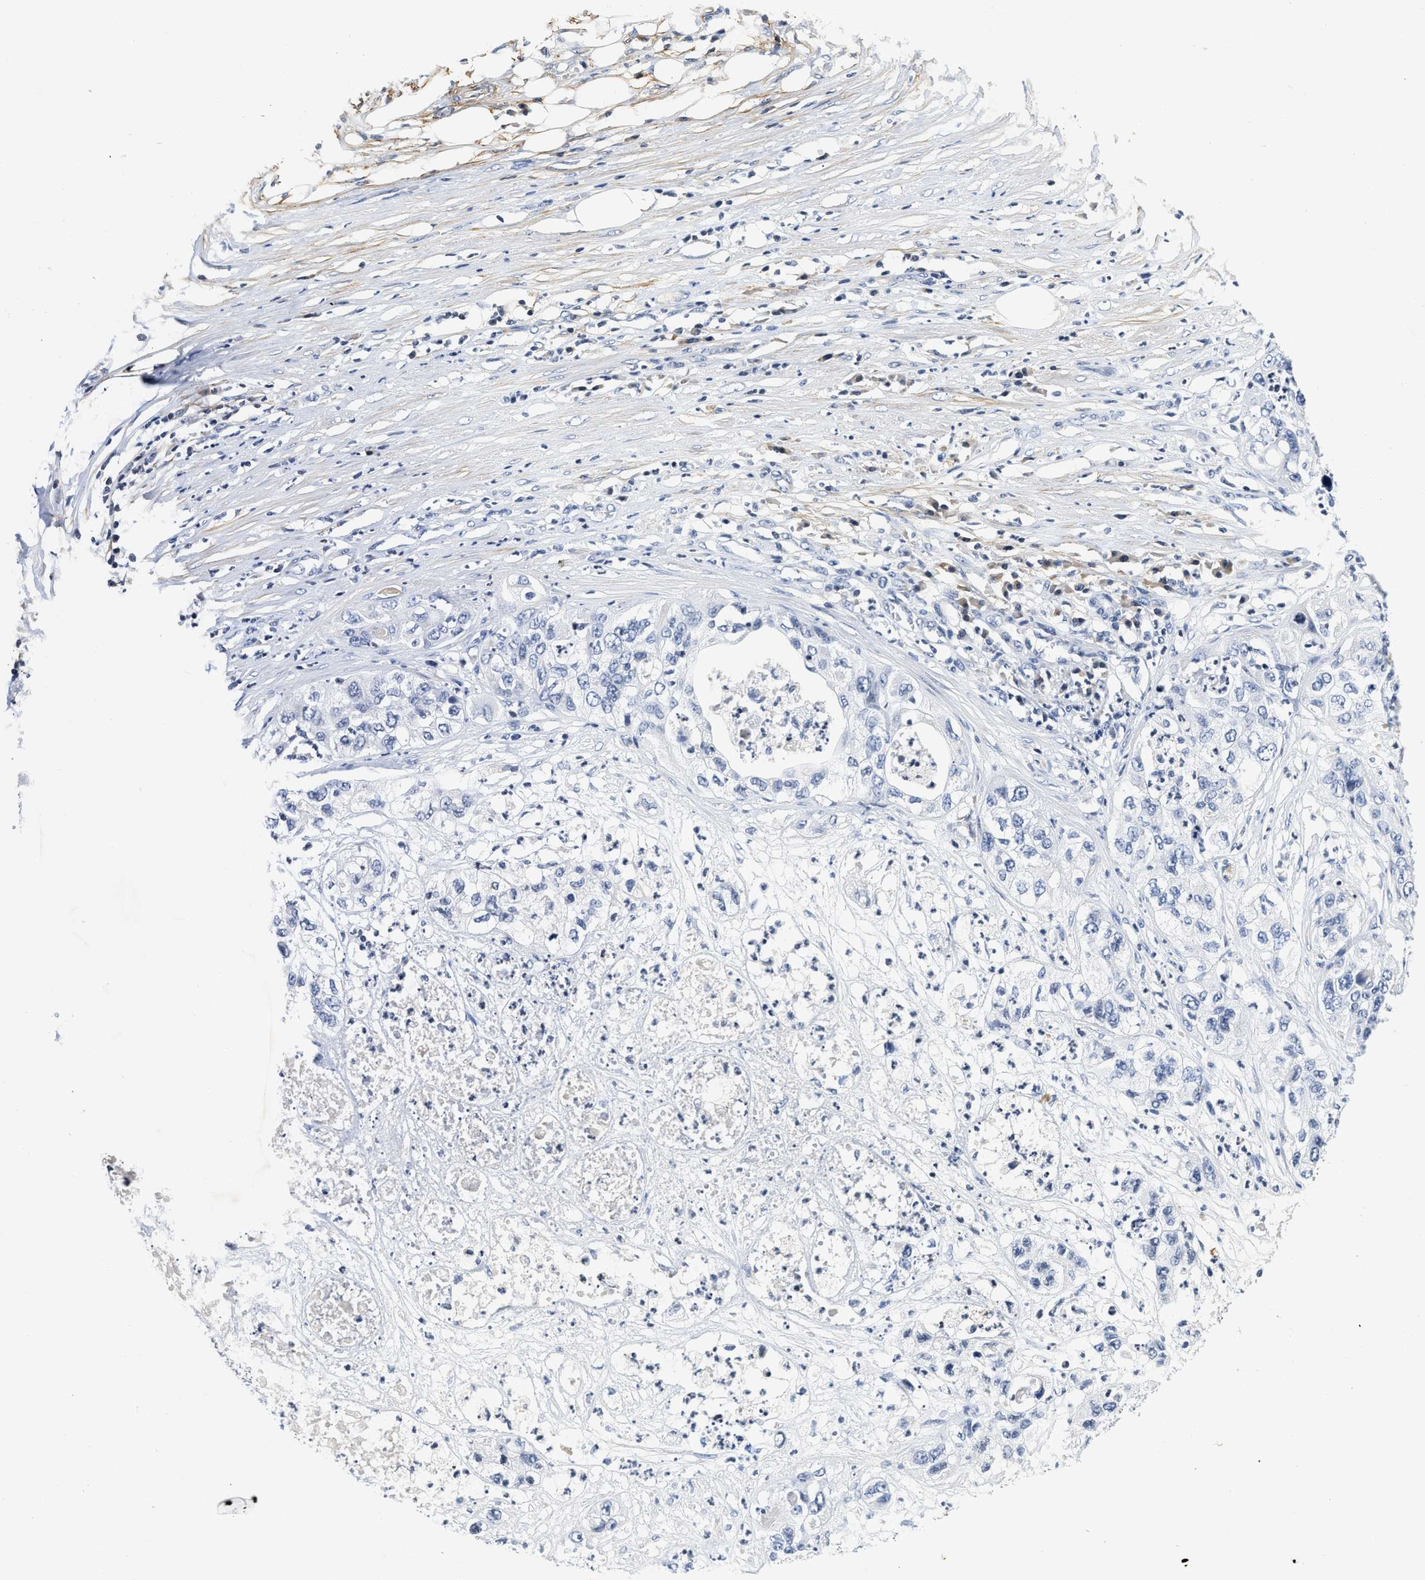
{"staining": {"intensity": "negative", "quantity": "none", "location": "none"}, "tissue": "pancreatic cancer", "cell_type": "Tumor cells", "image_type": "cancer", "snomed": [{"axis": "morphology", "description": "Adenocarcinoma, NOS"}, {"axis": "topography", "description": "Pancreas"}], "caption": "There is no significant positivity in tumor cells of adenocarcinoma (pancreatic).", "gene": "FBLN2", "patient": {"sex": "female", "age": 78}}